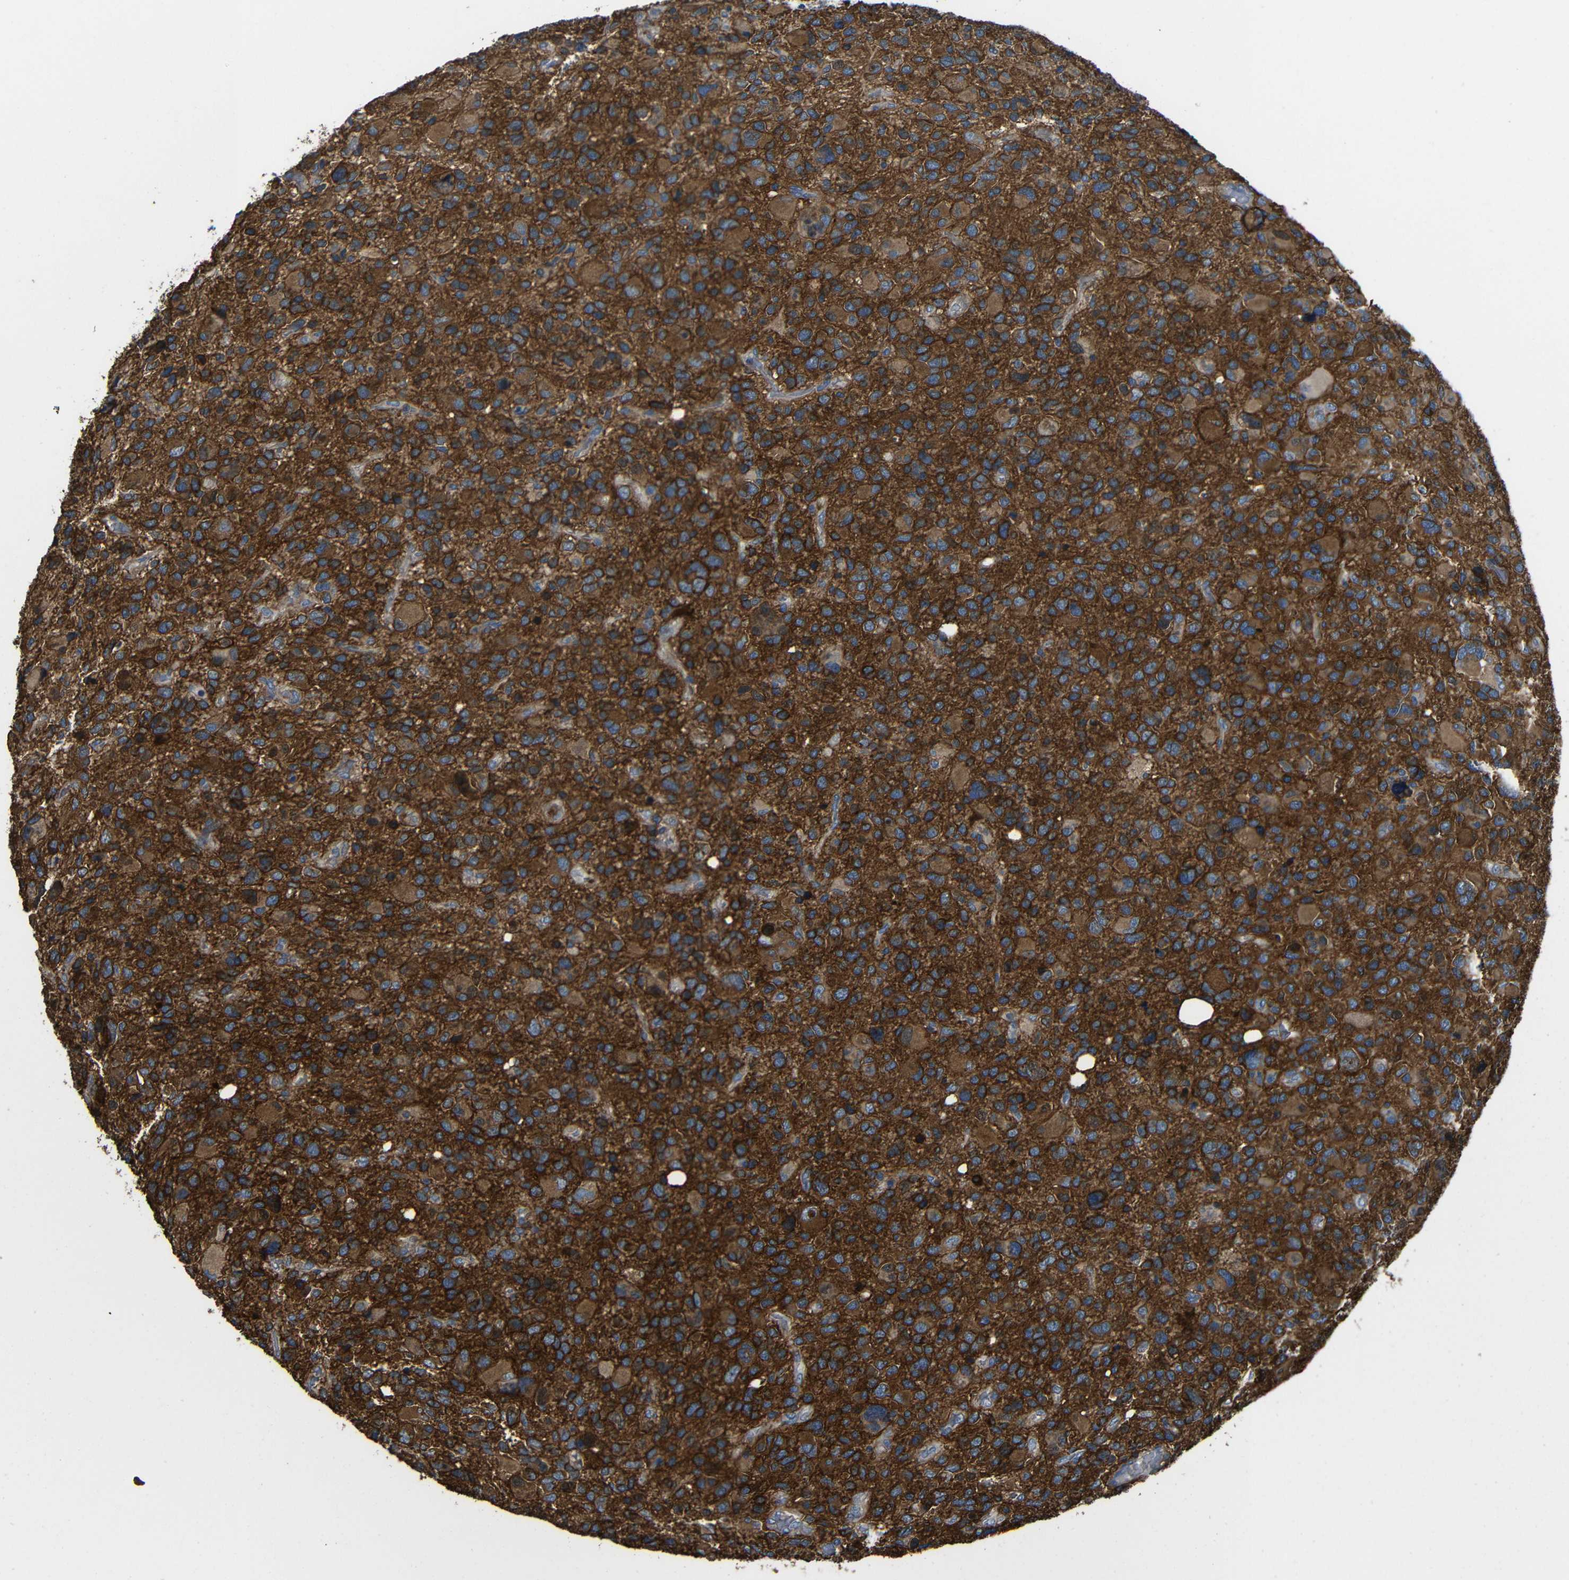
{"staining": {"intensity": "strong", "quantity": ">75%", "location": "cytoplasmic/membranous"}, "tissue": "glioma", "cell_type": "Tumor cells", "image_type": "cancer", "snomed": [{"axis": "morphology", "description": "Glioma, malignant, High grade"}, {"axis": "topography", "description": "Brain"}], "caption": "Strong cytoplasmic/membranous staining is seen in about >75% of tumor cells in malignant high-grade glioma.", "gene": "GDI1", "patient": {"sex": "male", "age": 48}}